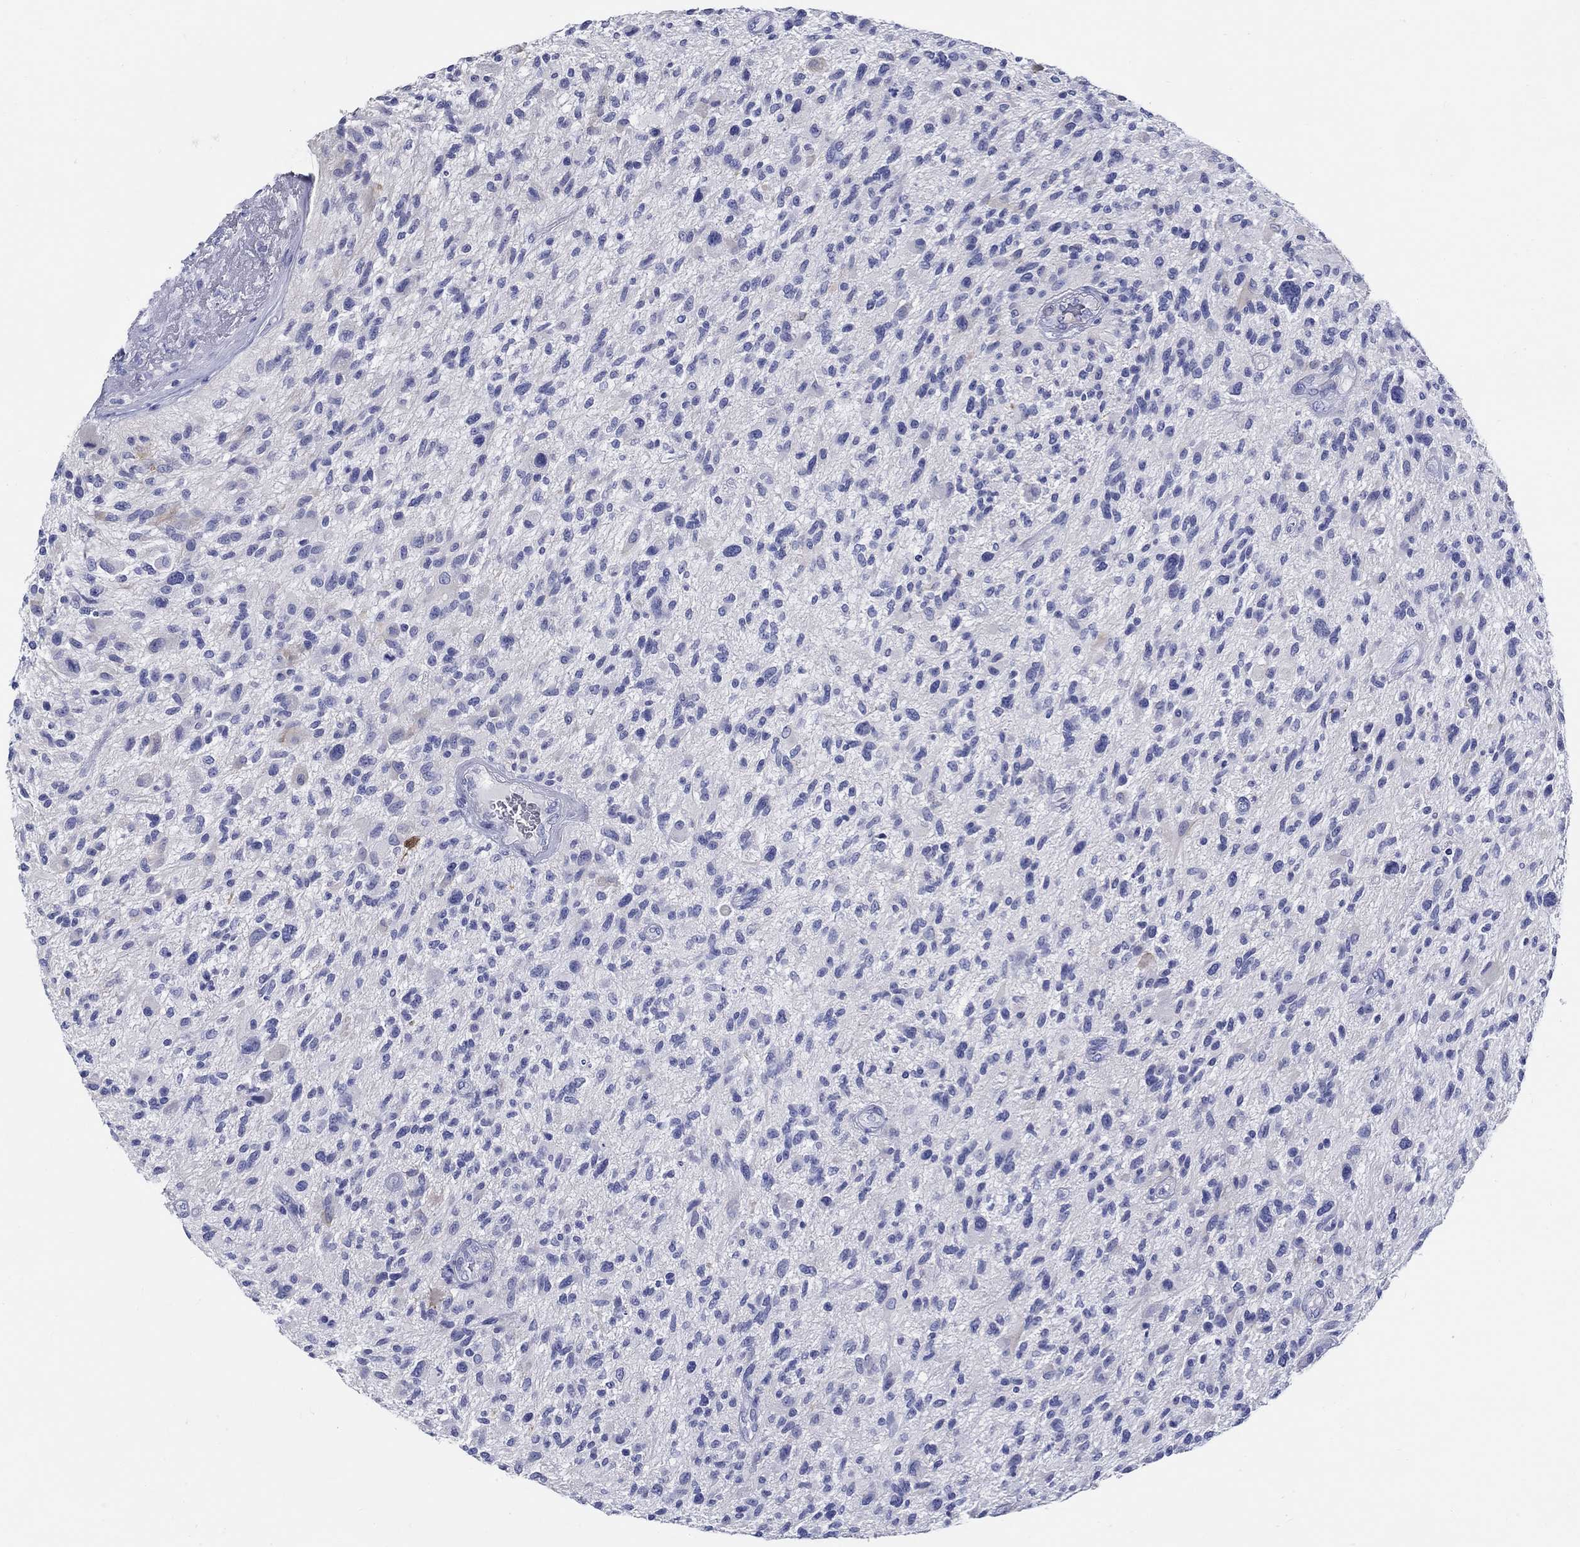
{"staining": {"intensity": "negative", "quantity": "none", "location": "none"}, "tissue": "glioma", "cell_type": "Tumor cells", "image_type": "cancer", "snomed": [{"axis": "morphology", "description": "Glioma, malignant, High grade"}, {"axis": "topography", "description": "Brain"}], "caption": "Malignant high-grade glioma was stained to show a protein in brown. There is no significant expression in tumor cells.", "gene": "CRYGS", "patient": {"sex": "male", "age": 47}}